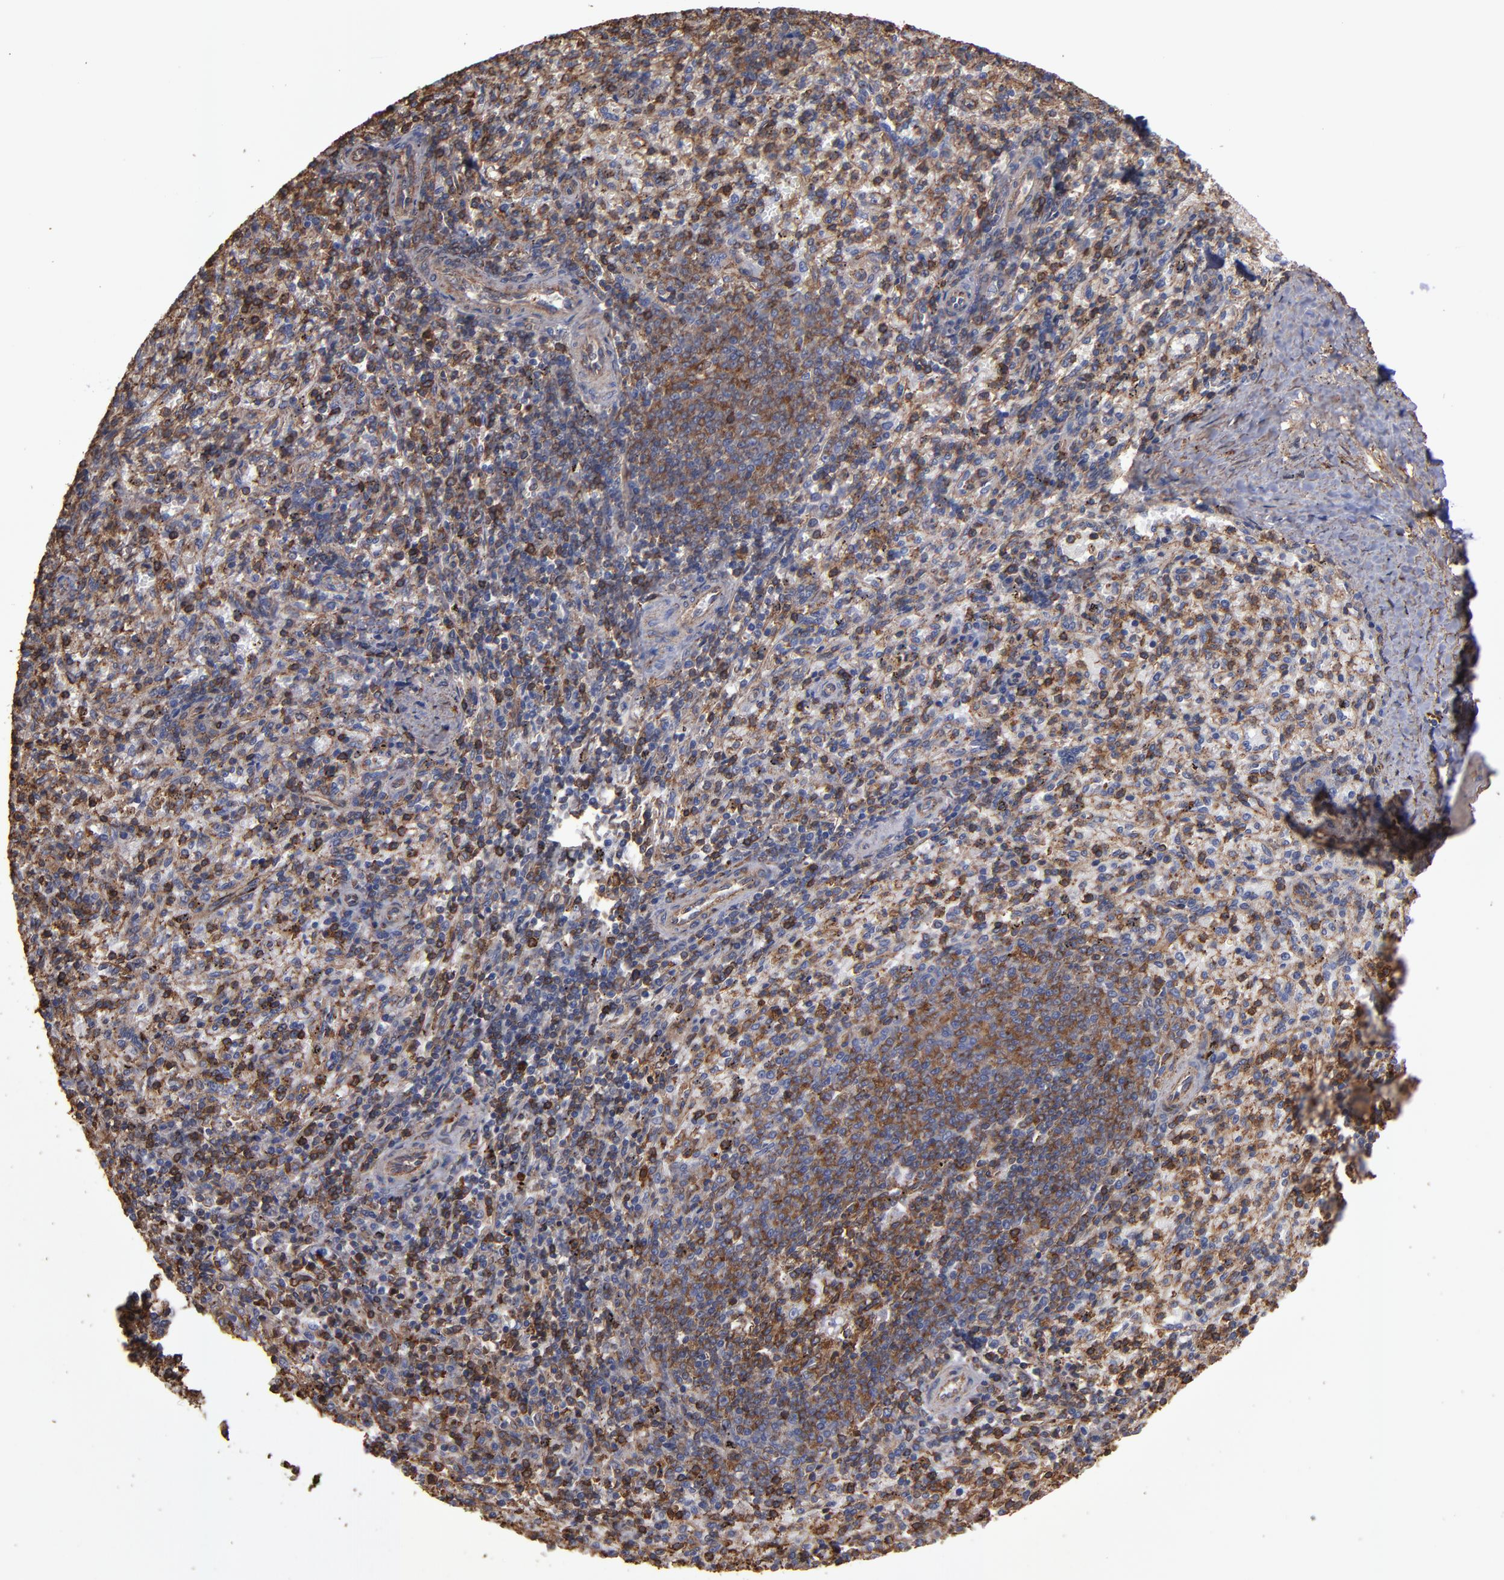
{"staining": {"intensity": "moderate", "quantity": "25%-75%", "location": "cytoplasmic/membranous"}, "tissue": "spleen", "cell_type": "Cells in red pulp", "image_type": "normal", "snomed": [{"axis": "morphology", "description": "Normal tissue, NOS"}, {"axis": "topography", "description": "Spleen"}], "caption": "A medium amount of moderate cytoplasmic/membranous staining is appreciated in about 25%-75% of cells in red pulp in unremarkable spleen.", "gene": "ACTN4", "patient": {"sex": "female", "age": 10}}